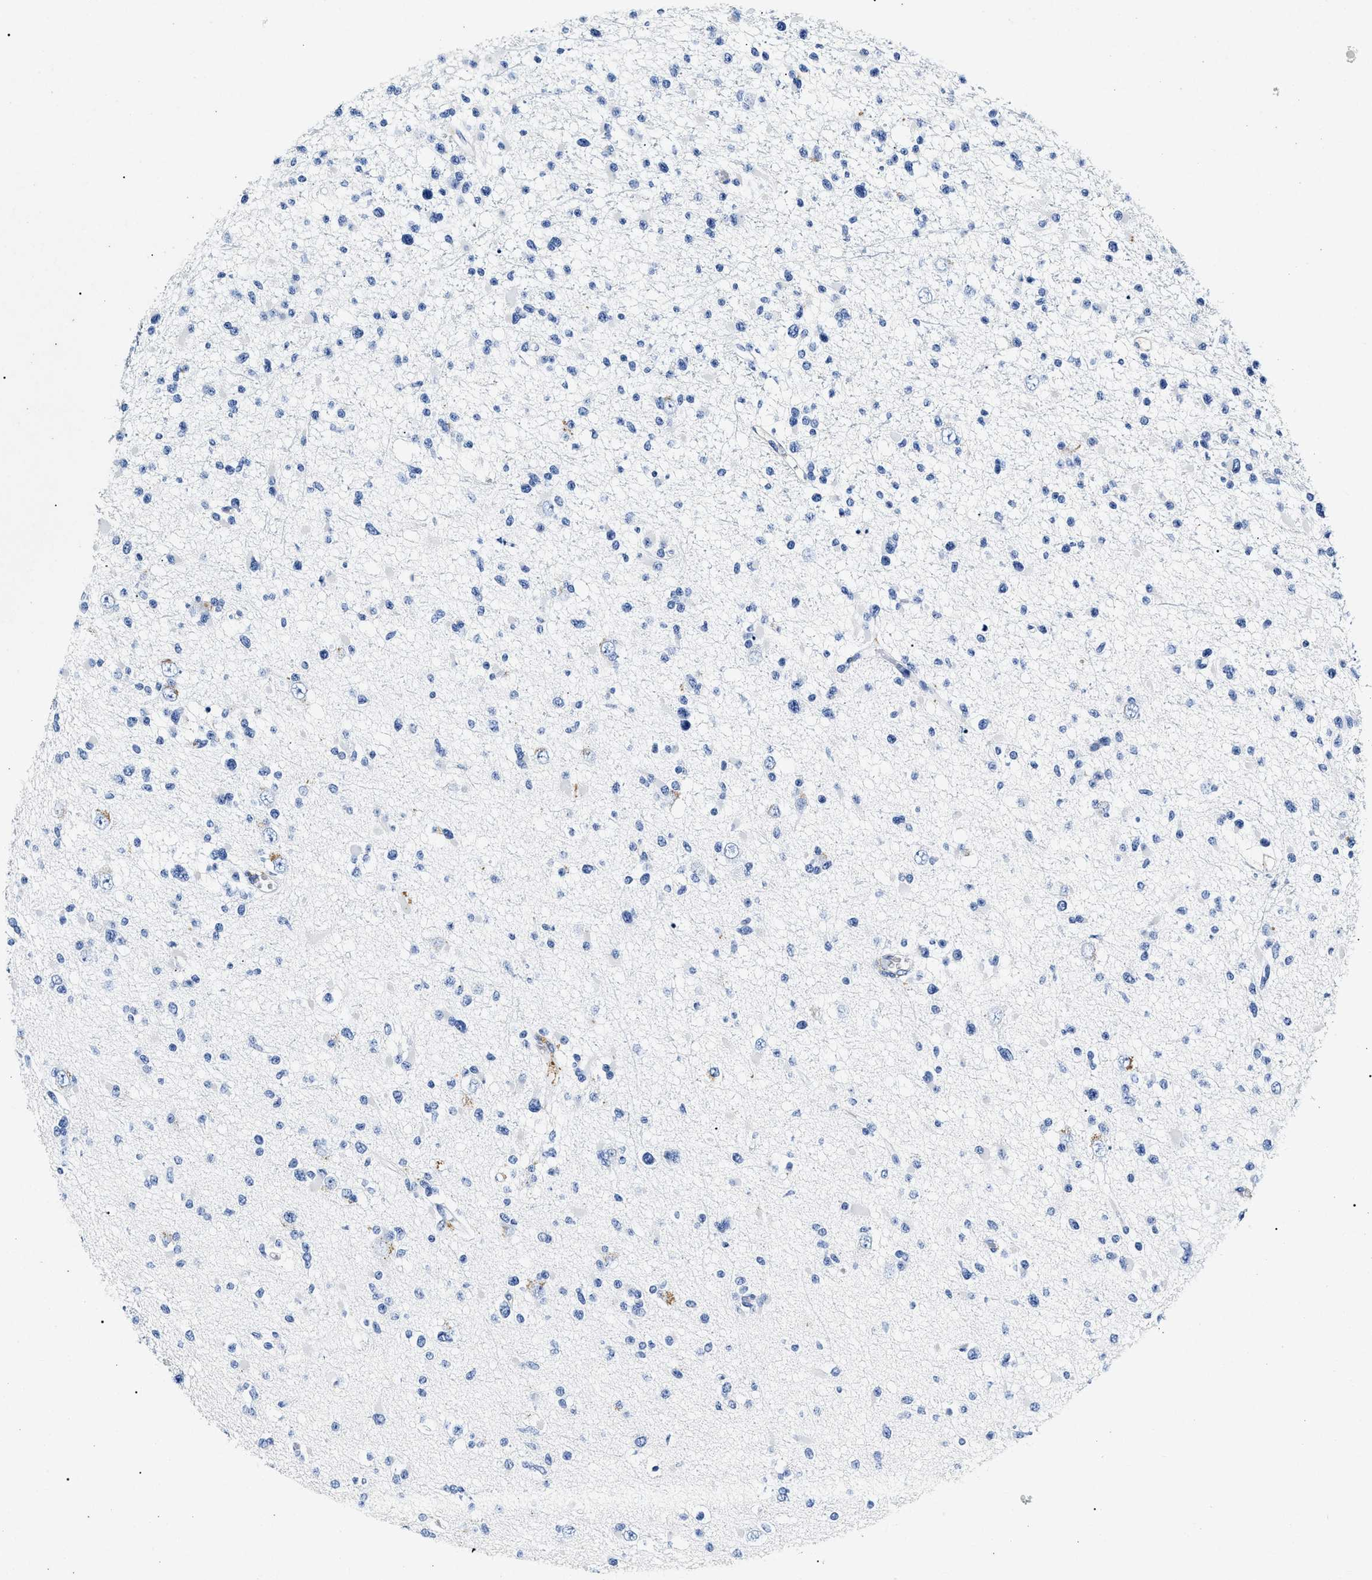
{"staining": {"intensity": "negative", "quantity": "none", "location": "none"}, "tissue": "glioma", "cell_type": "Tumor cells", "image_type": "cancer", "snomed": [{"axis": "morphology", "description": "Glioma, malignant, Low grade"}, {"axis": "topography", "description": "Brain"}], "caption": "There is no significant expression in tumor cells of malignant glioma (low-grade).", "gene": "LRRC8E", "patient": {"sex": "female", "age": 22}}